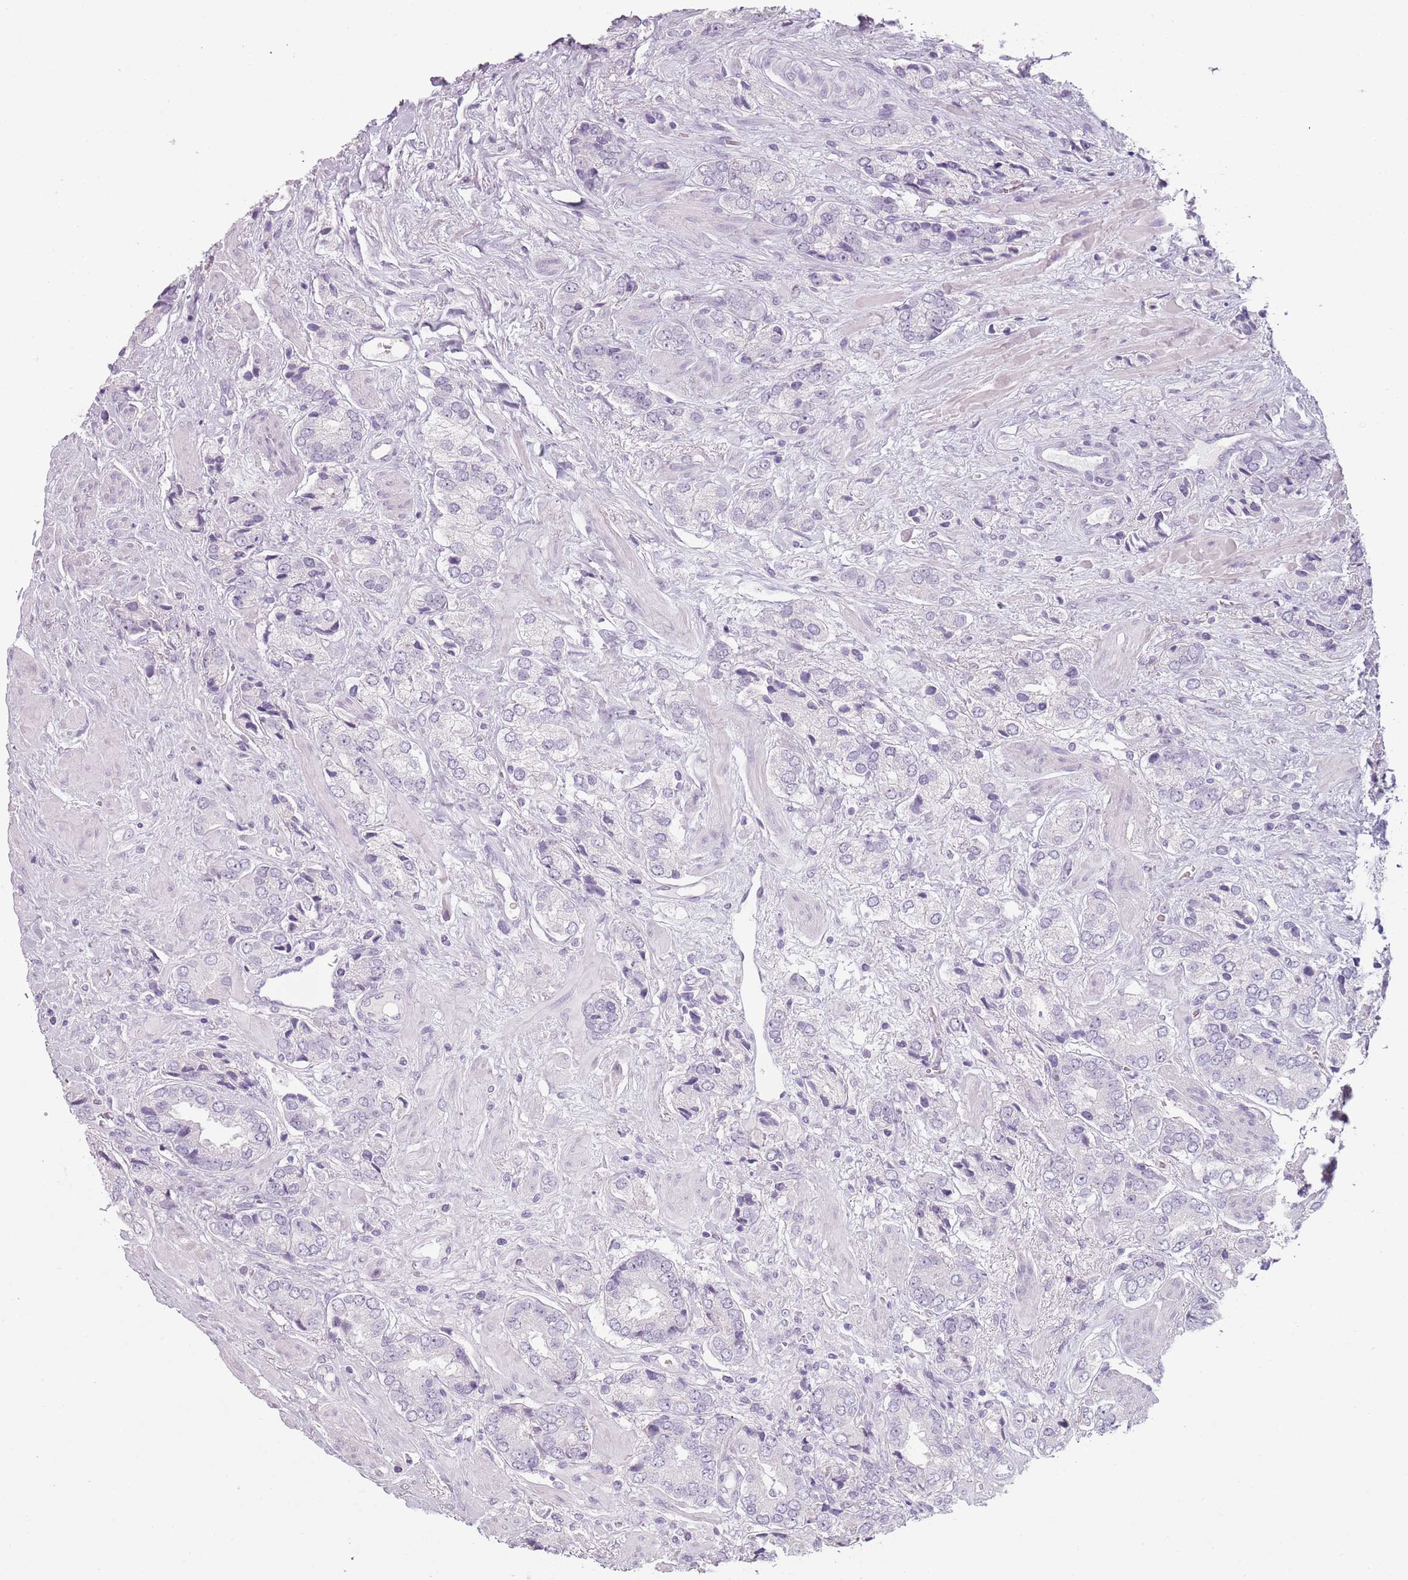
{"staining": {"intensity": "negative", "quantity": "none", "location": "none"}, "tissue": "prostate cancer", "cell_type": "Tumor cells", "image_type": "cancer", "snomed": [{"axis": "morphology", "description": "Adenocarcinoma, High grade"}, {"axis": "topography", "description": "Prostate and seminal vesicle, NOS"}], "caption": "DAB (3,3'-diaminobenzidine) immunohistochemical staining of human prostate adenocarcinoma (high-grade) shows no significant expression in tumor cells.", "gene": "PIEZO1", "patient": {"sex": "male", "age": 64}}